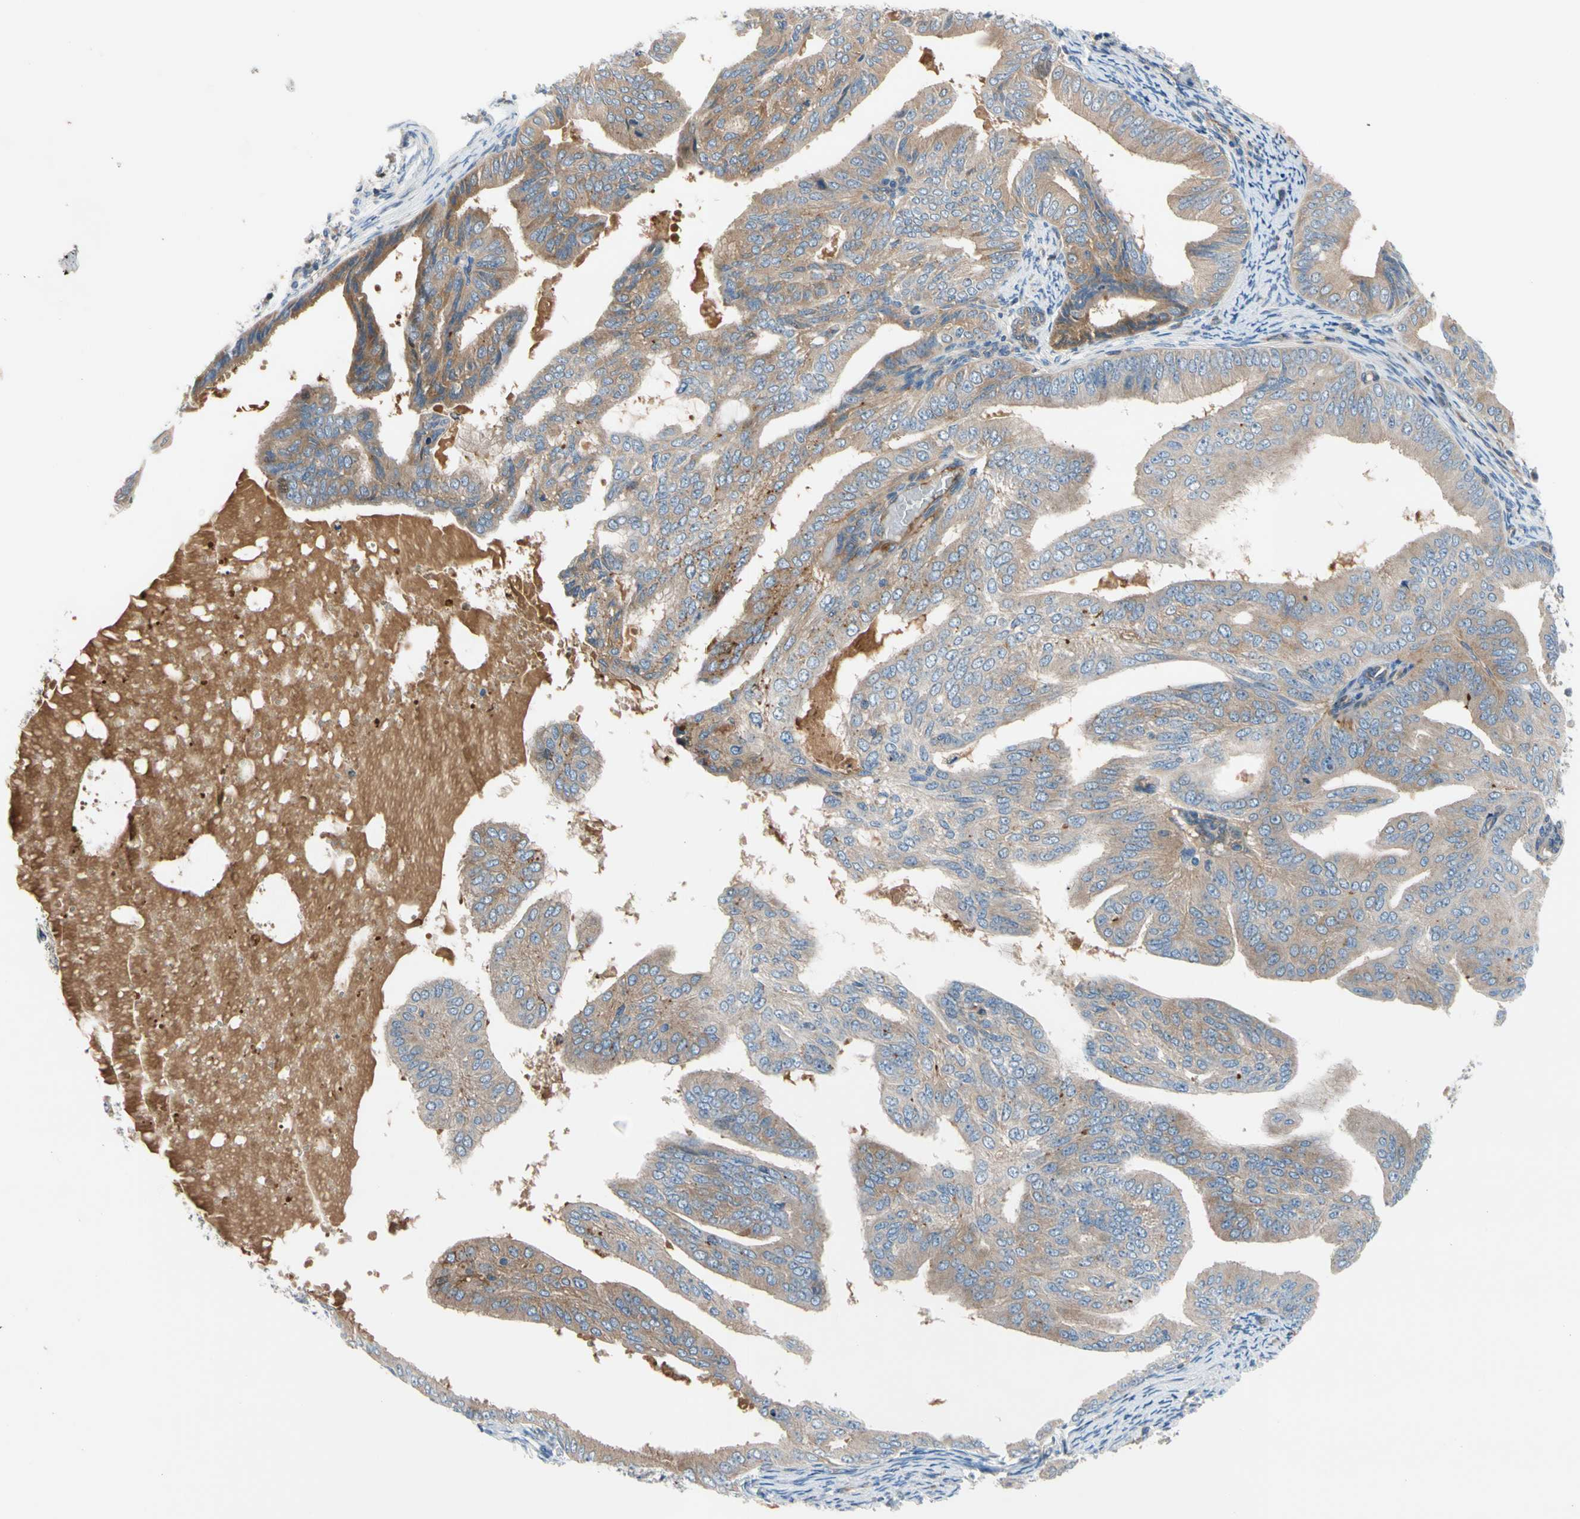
{"staining": {"intensity": "weak", "quantity": "25%-75%", "location": "cytoplasmic/membranous"}, "tissue": "endometrial cancer", "cell_type": "Tumor cells", "image_type": "cancer", "snomed": [{"axis": "morphology", "description": "Adenocarcinoma, NOS"}, {"axis": "topography", "description": "Endometrium"}], "caption": "A high-resolution image shows IHC staining of adenocarcinoma (endometrial), which demonstrates weak cytoplasmic/membranous expression in approximately 25%-75% of tumor cells.", "gene": "ENTREP3", "patient": {"sex": "female", "age": 58}}